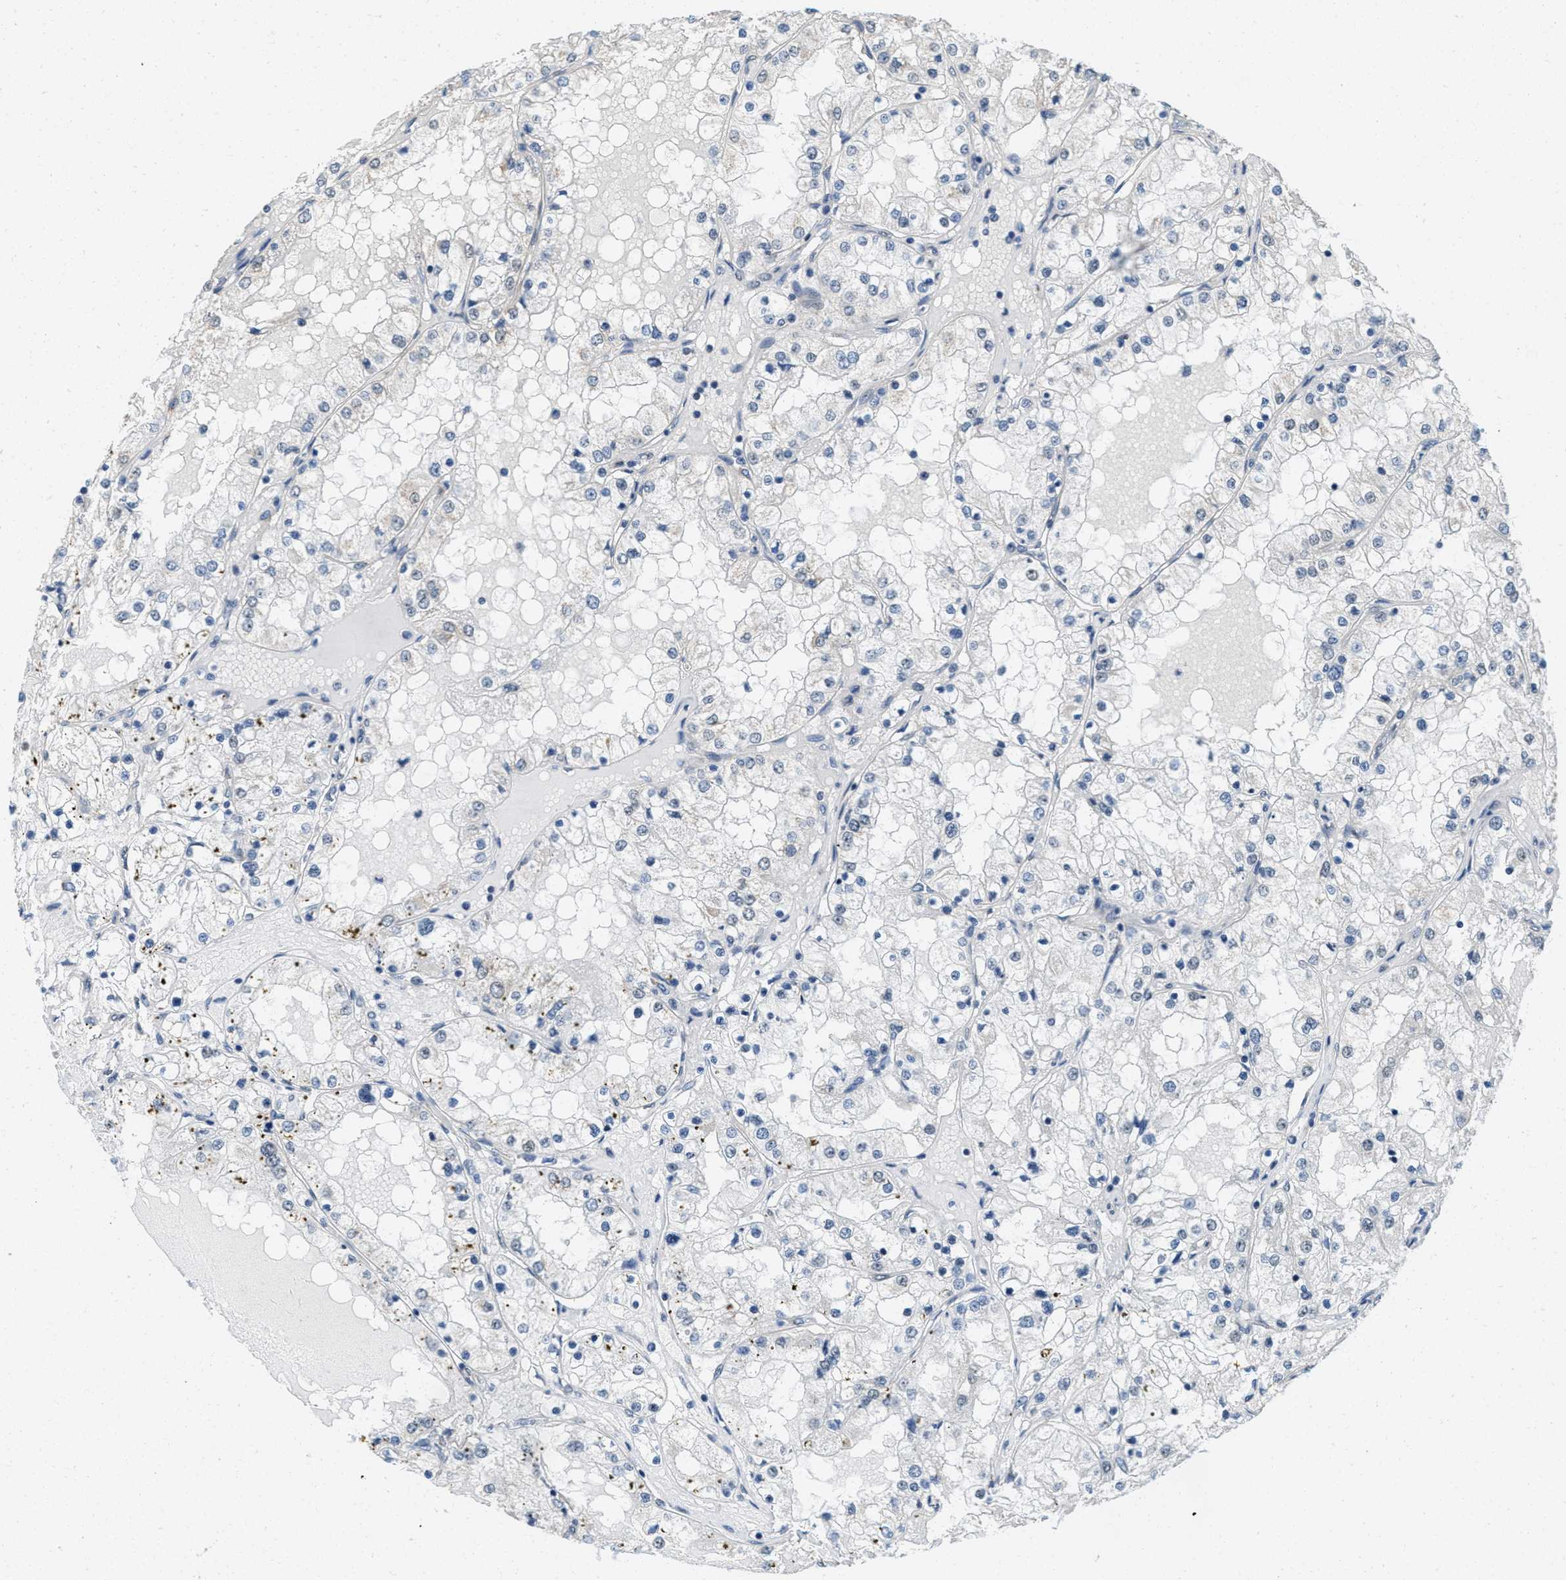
{"staining": {"intensity": "negative", "quantity": "none", "location": "none"}, "tissue": "renal cancer", "cell_type": "Tumor cells", "image_type": "cancer", "snomed": [{"axis": "morphology", "description": "Adenocarcinoma, NOS"}, {"axis": "topography", "description": "Kidney"}], "caption": "The photomicrograph demonstrates no significant positivity in tumor cells of renal cancer. The staining is performed using DAB (3,3'-diaminobenzidine) brown chromogen with nuclei counter-stained in using hematoxylin.", "gene": "TOMM70", "patient": {"sex": "male", "age": 68}}